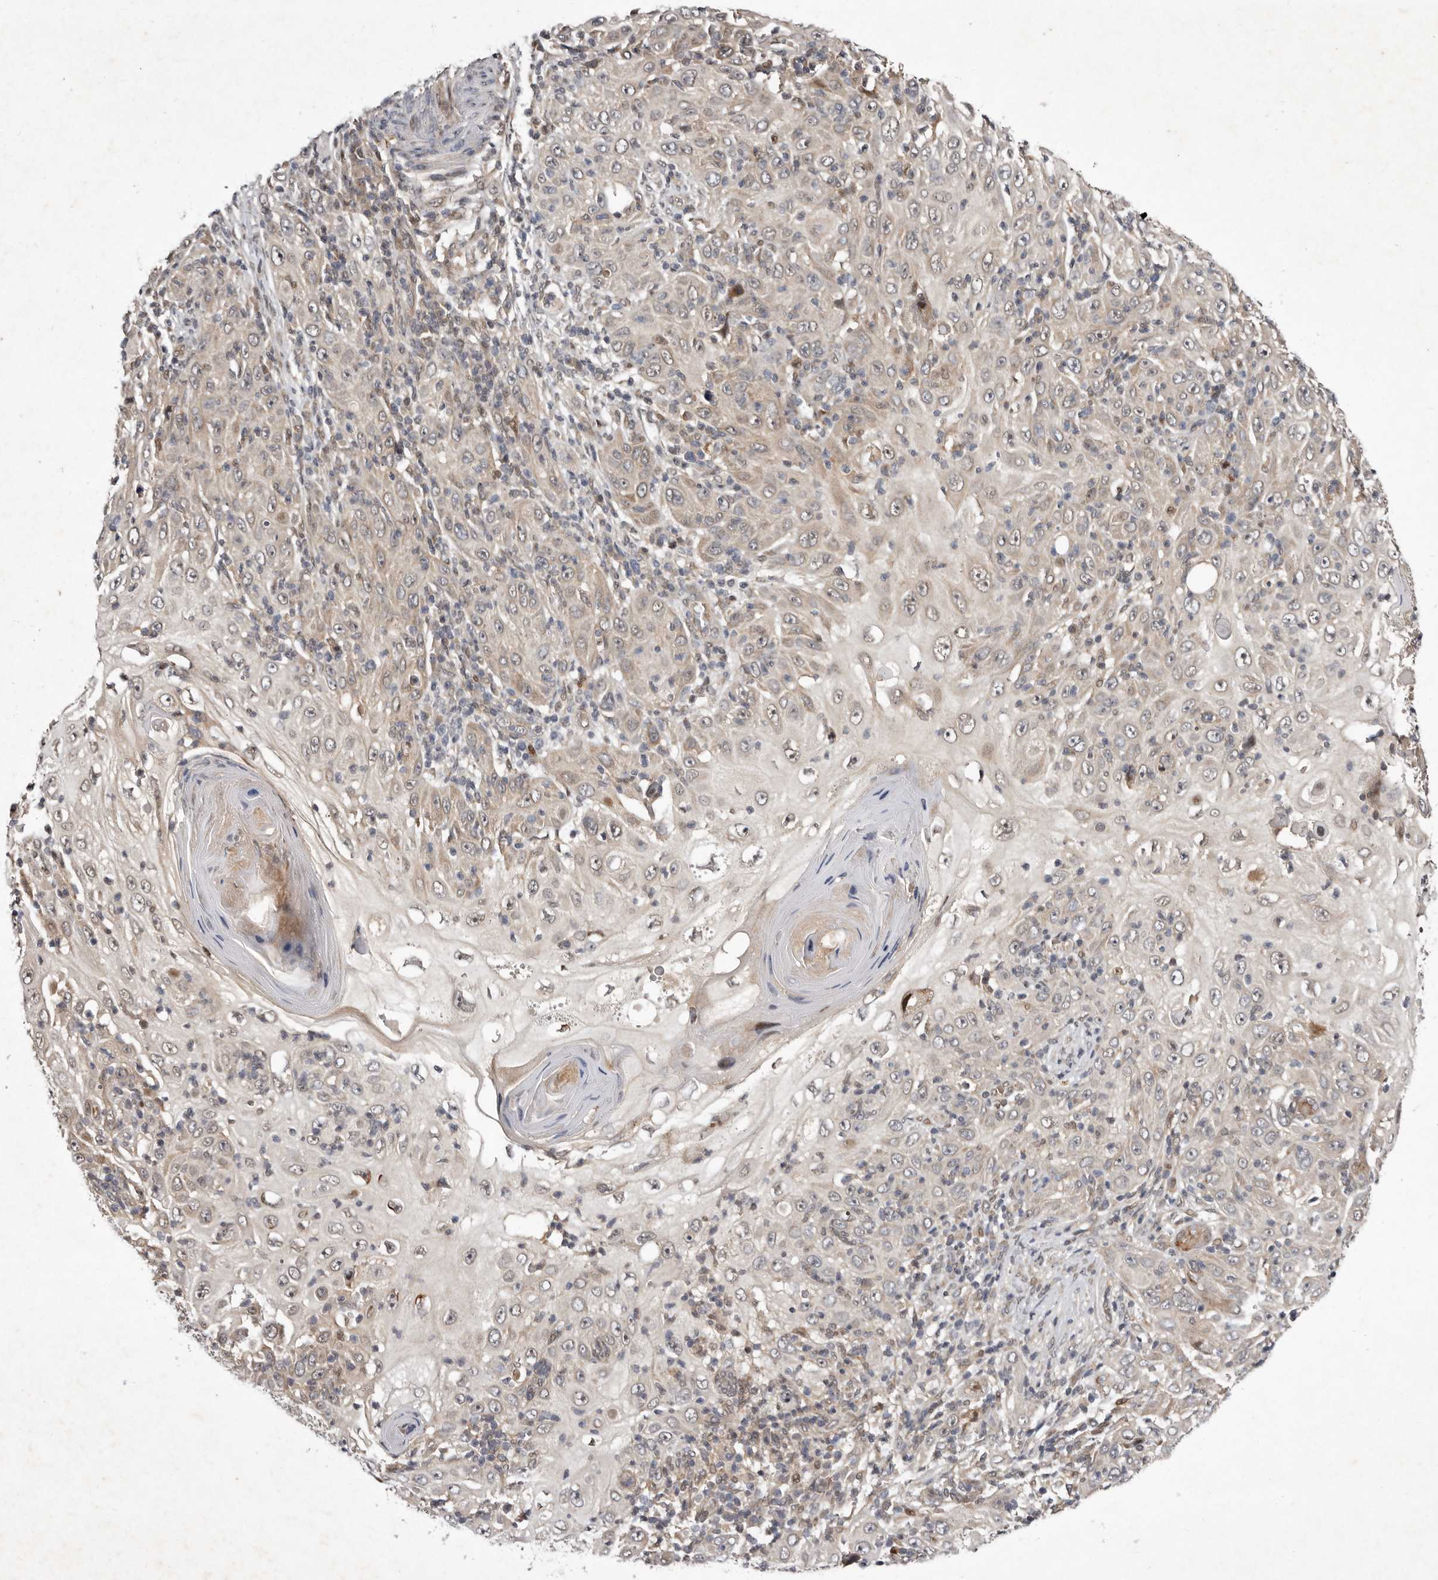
{"staining": {"intensity": "weak", "quantity": ">75%", "location": "cytoplasmic/membranous,nuclear"}, "tissue": "skin cancer", "cell_type": "Tumor cells", "image_type": "cancer", "snomed": [{"axis": "morphology", "description": "Squamous cell carcinoma, NOS"}, {"axis": "topography", "description": "Skin"}], "caption": "Brown immunohistochemical staining in skin cancer shows weak cytoplasmic/membranous and nuclear staining in approximately >75% of tumor cells. (Brightfield microscopy of DAB IHC at high magnification).", "gene": "ABL1", "patient": {"sex": "female", "age": 88}}